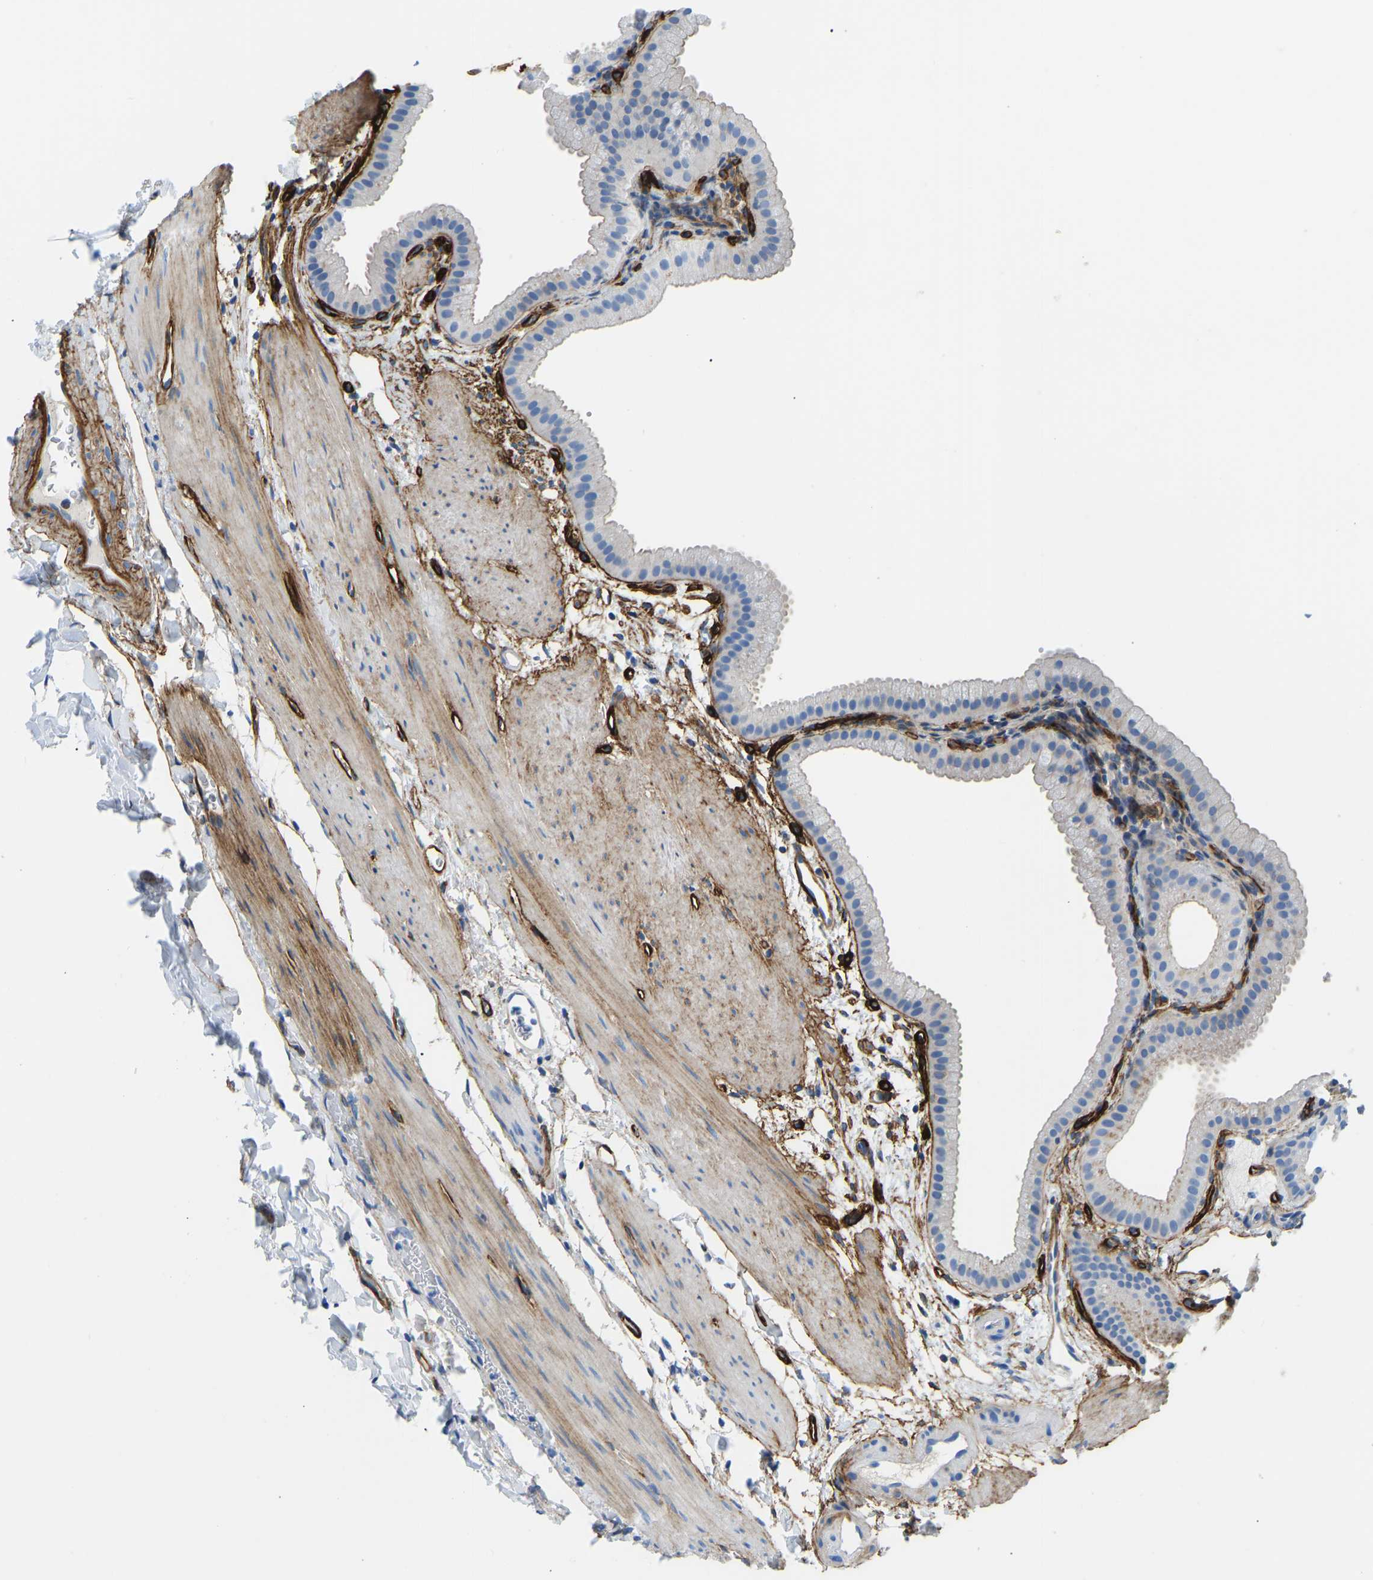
{"staining": {"intensity": "negative", "quantity": "none", "location": "none"}, "tissue": "gallbladder", "cell_type": "Glandular cells", "image_type": "normal", "snomed": [{"axis": "morphology", "description": "Normal tissue, NOS"}, {"axis": "topography", "description": "Gallbladder"}], "caption": "Immunohistochemistry (IHC) photomicrograph of benign gallbladder stained for a protein (brown), which displays no positivity in glandular cells.", "gene": "COL15A1", "patient": {"sex": "female", "age": 64}}